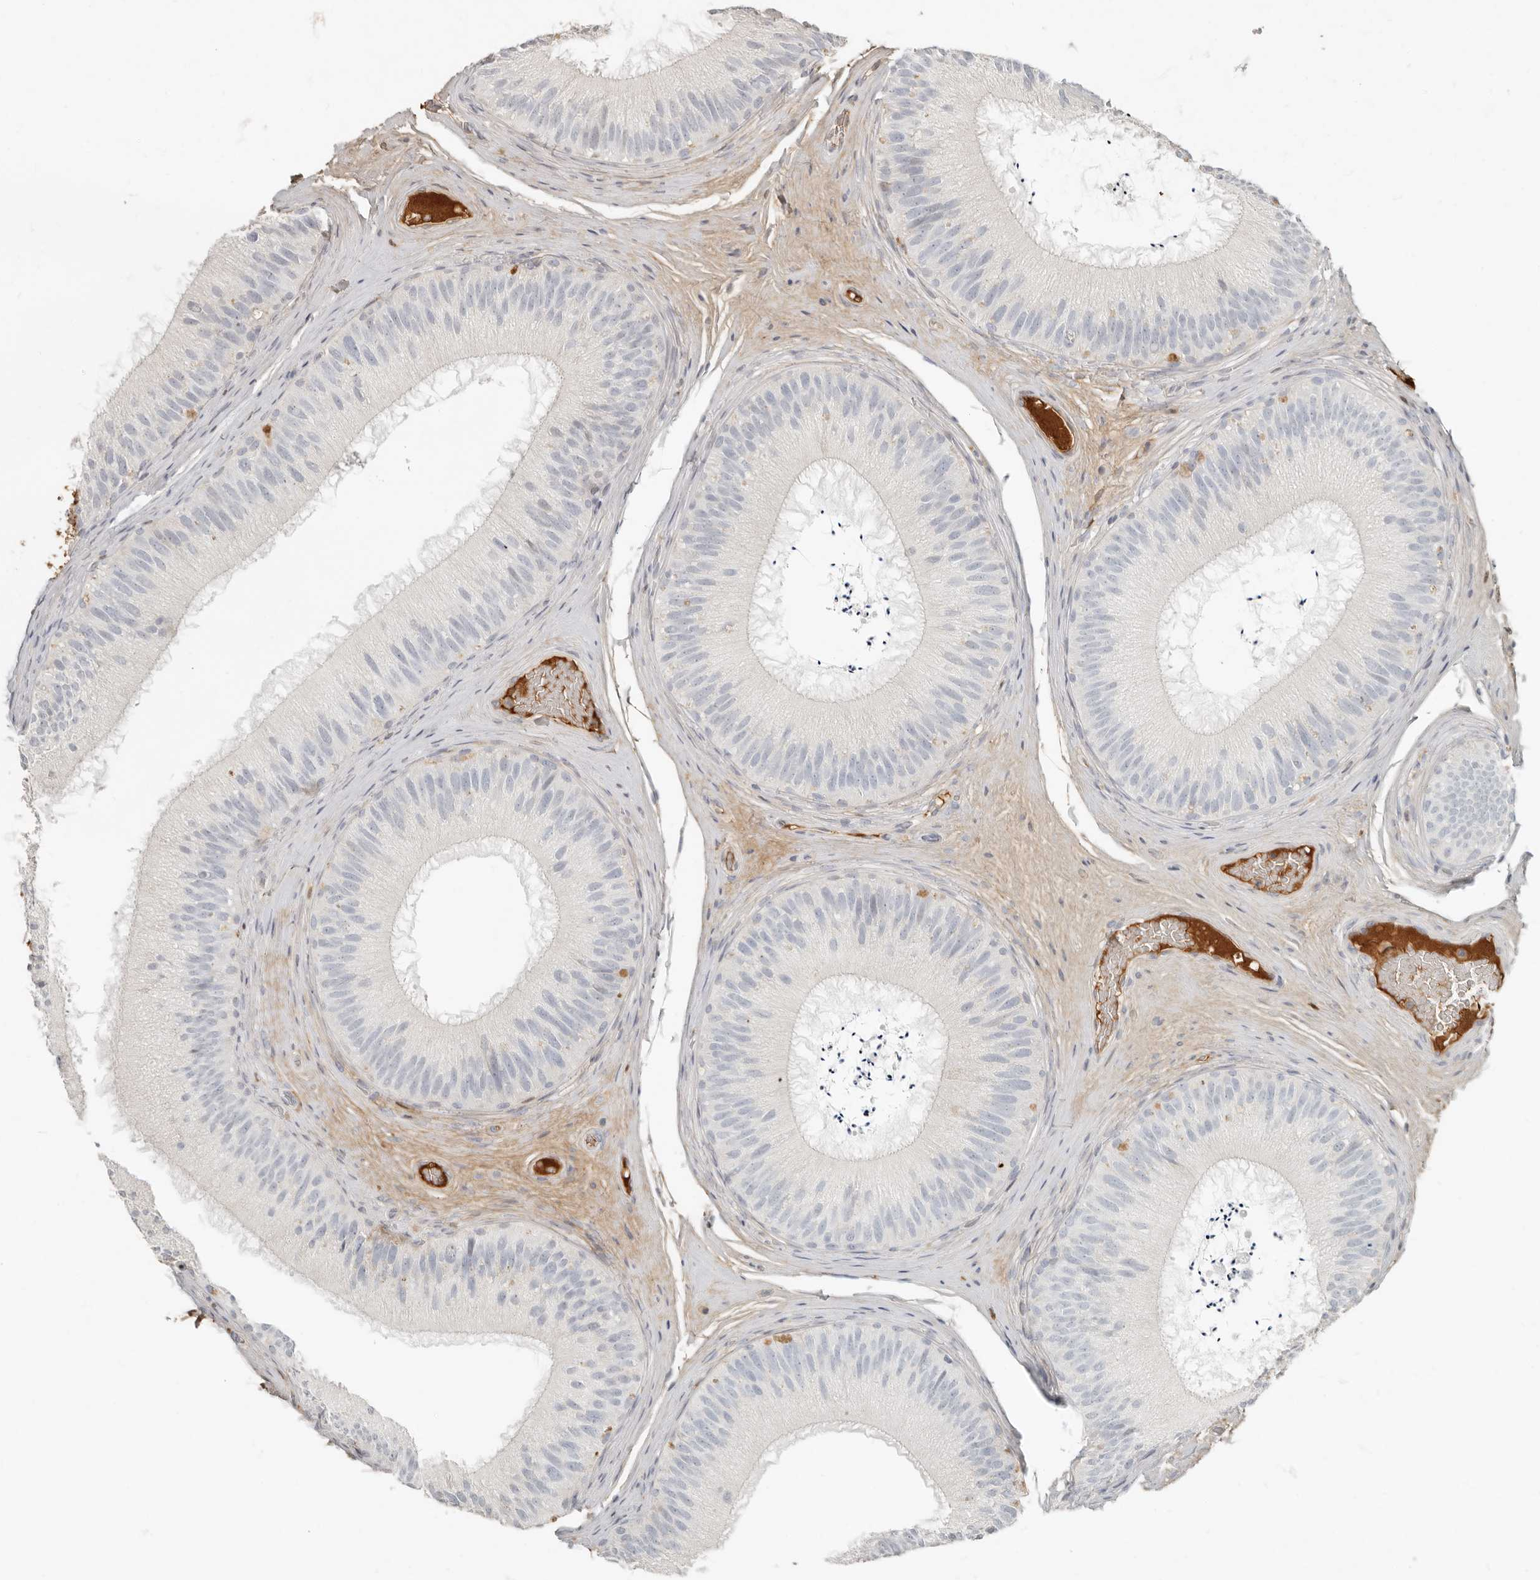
{"staining": {"intensity": "moderate", "quantity": "25%-75%", "location": "cytoplasmic/membranous"}, "tissue": "epididymis", "cell_type": "Glandular cells", "image_type": "normal", "snomed": [{"axis": "morphology", "description": "Normal tissue, NOS"}, {"axis": "topography", "description": "Epididymis"}], "caption": "Immunohistochemical staining of unremarkable human epididymis reveals medium levels of moderate cytoplasmic/membranous staining in approximately 25%-75% of glandular cells.", "gene": "KLHL38", "patient": {"sex": "male", "age": 45}}